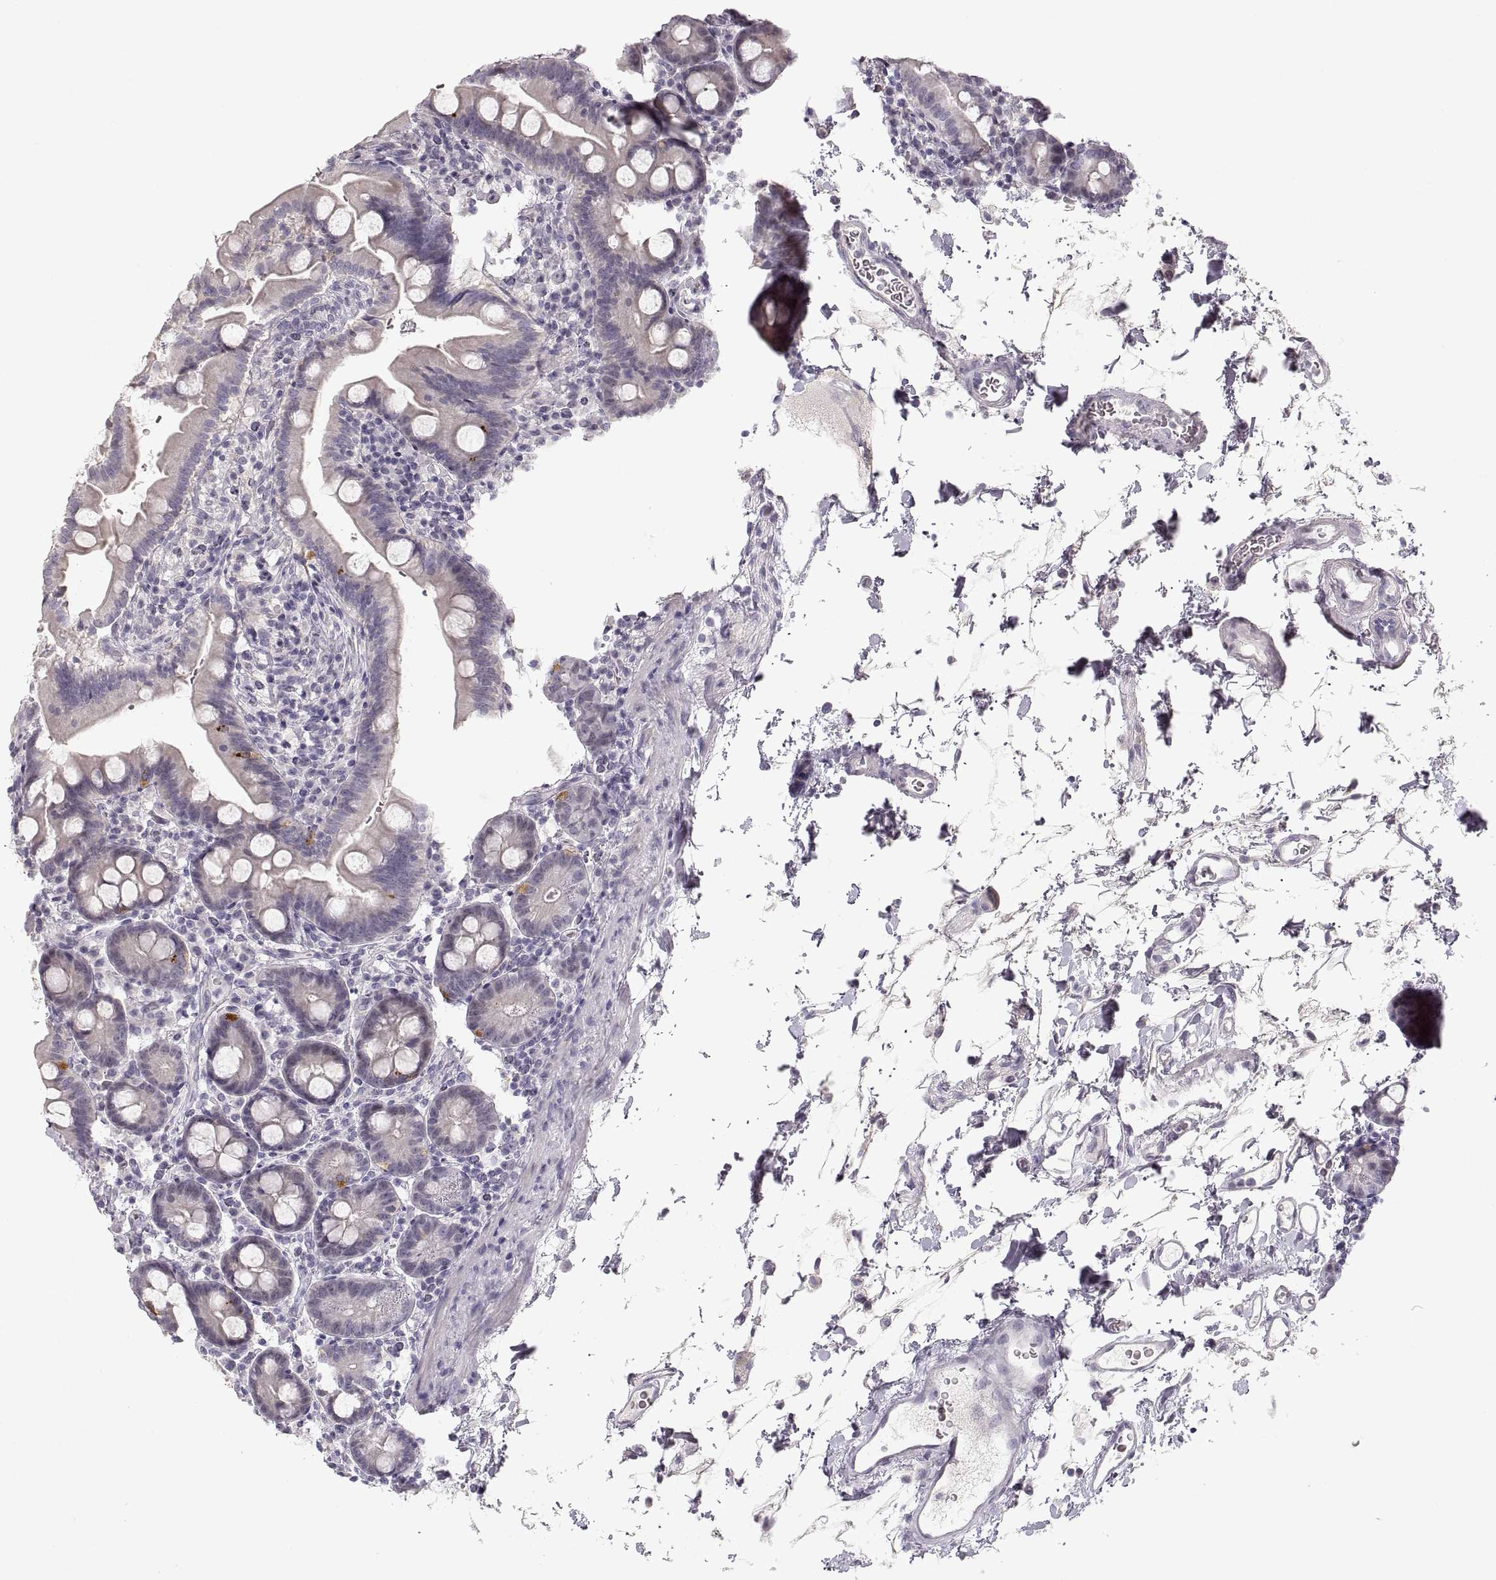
{"staining": {"intensity": "strong", "quantity": "<25%", "location": "cytoplasmic/membranous"}, "tissue": "small intestine", "cell_type": "Glandular cells", "image_type": "normal", "snomed": [{"axis": "morphology", "description": "Normal tissue, NOS"}, {"axis": "topography", "description": "Small intestine"}], "caption": "Glandular cells reveal medium levels of strong cytoplasmic/membranous staining in about <25% of cells in normal human small intestine. (DAB (3,3'-diaminobenzidine) IHC, brown staining for protein, blue staining for nuclei).", "gene": "PCSK2", "patient": {"sex": "female", "age": 44}}